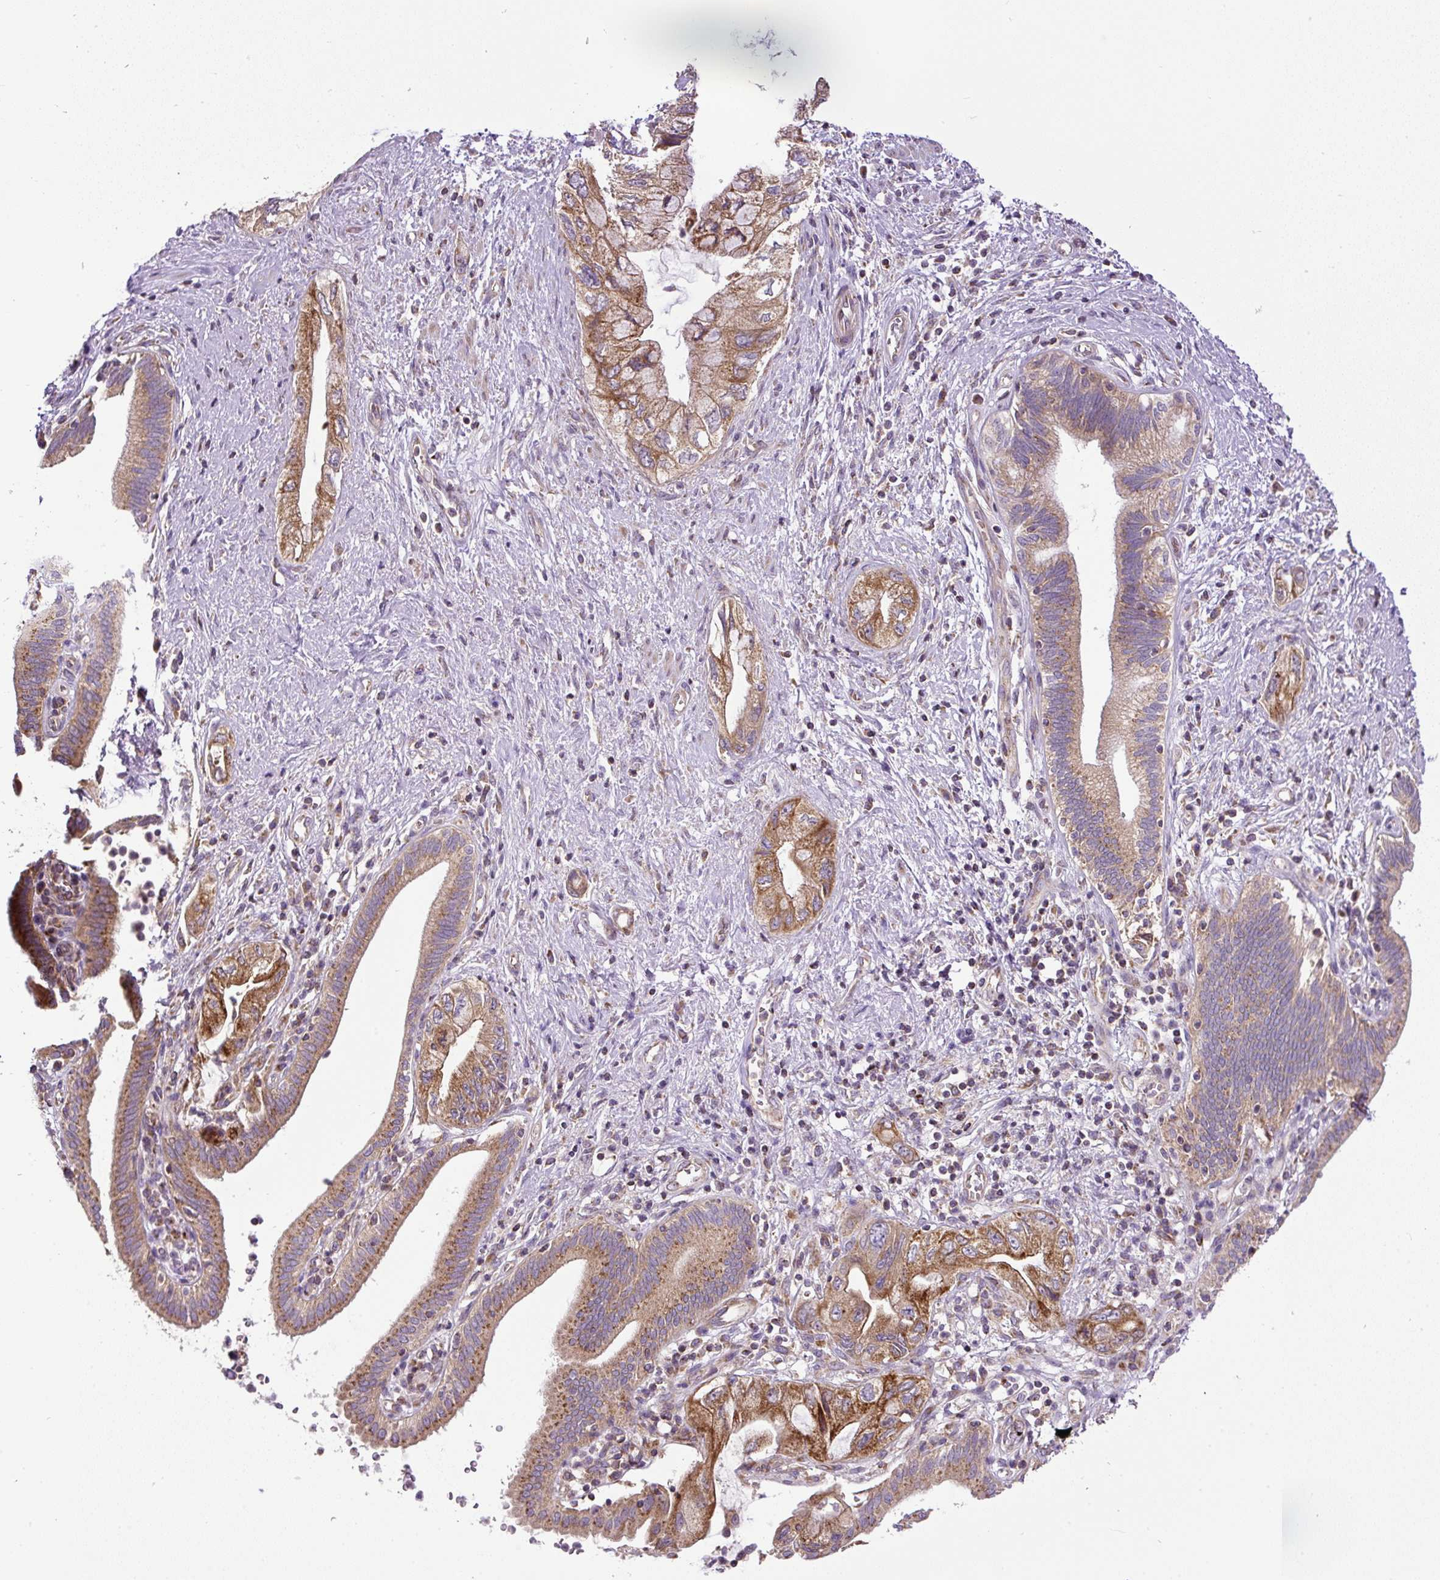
{"staining": {"intensity": "moderate", "quantity": ">75%", "location": "cytoplasmic/membranous"}, "tissue": "pancreatic cancer", "cell_type": "Tumor cells", "image_type": "cancer", "snomed": [{"axis": "morphology", "description": "Adenocarcinoma, NOS"}, {"axis": "topography", "description": "Pancreas"}], "caption": "Approximately >75% of tumor cells in pancreatic cancer demonstrate moderate cytoplasmic/membranous protein positivity as visualized by brown immunohistochemical staining.", "gene": "ZNF547", "patient": {"sex": "female", "age": 73}}